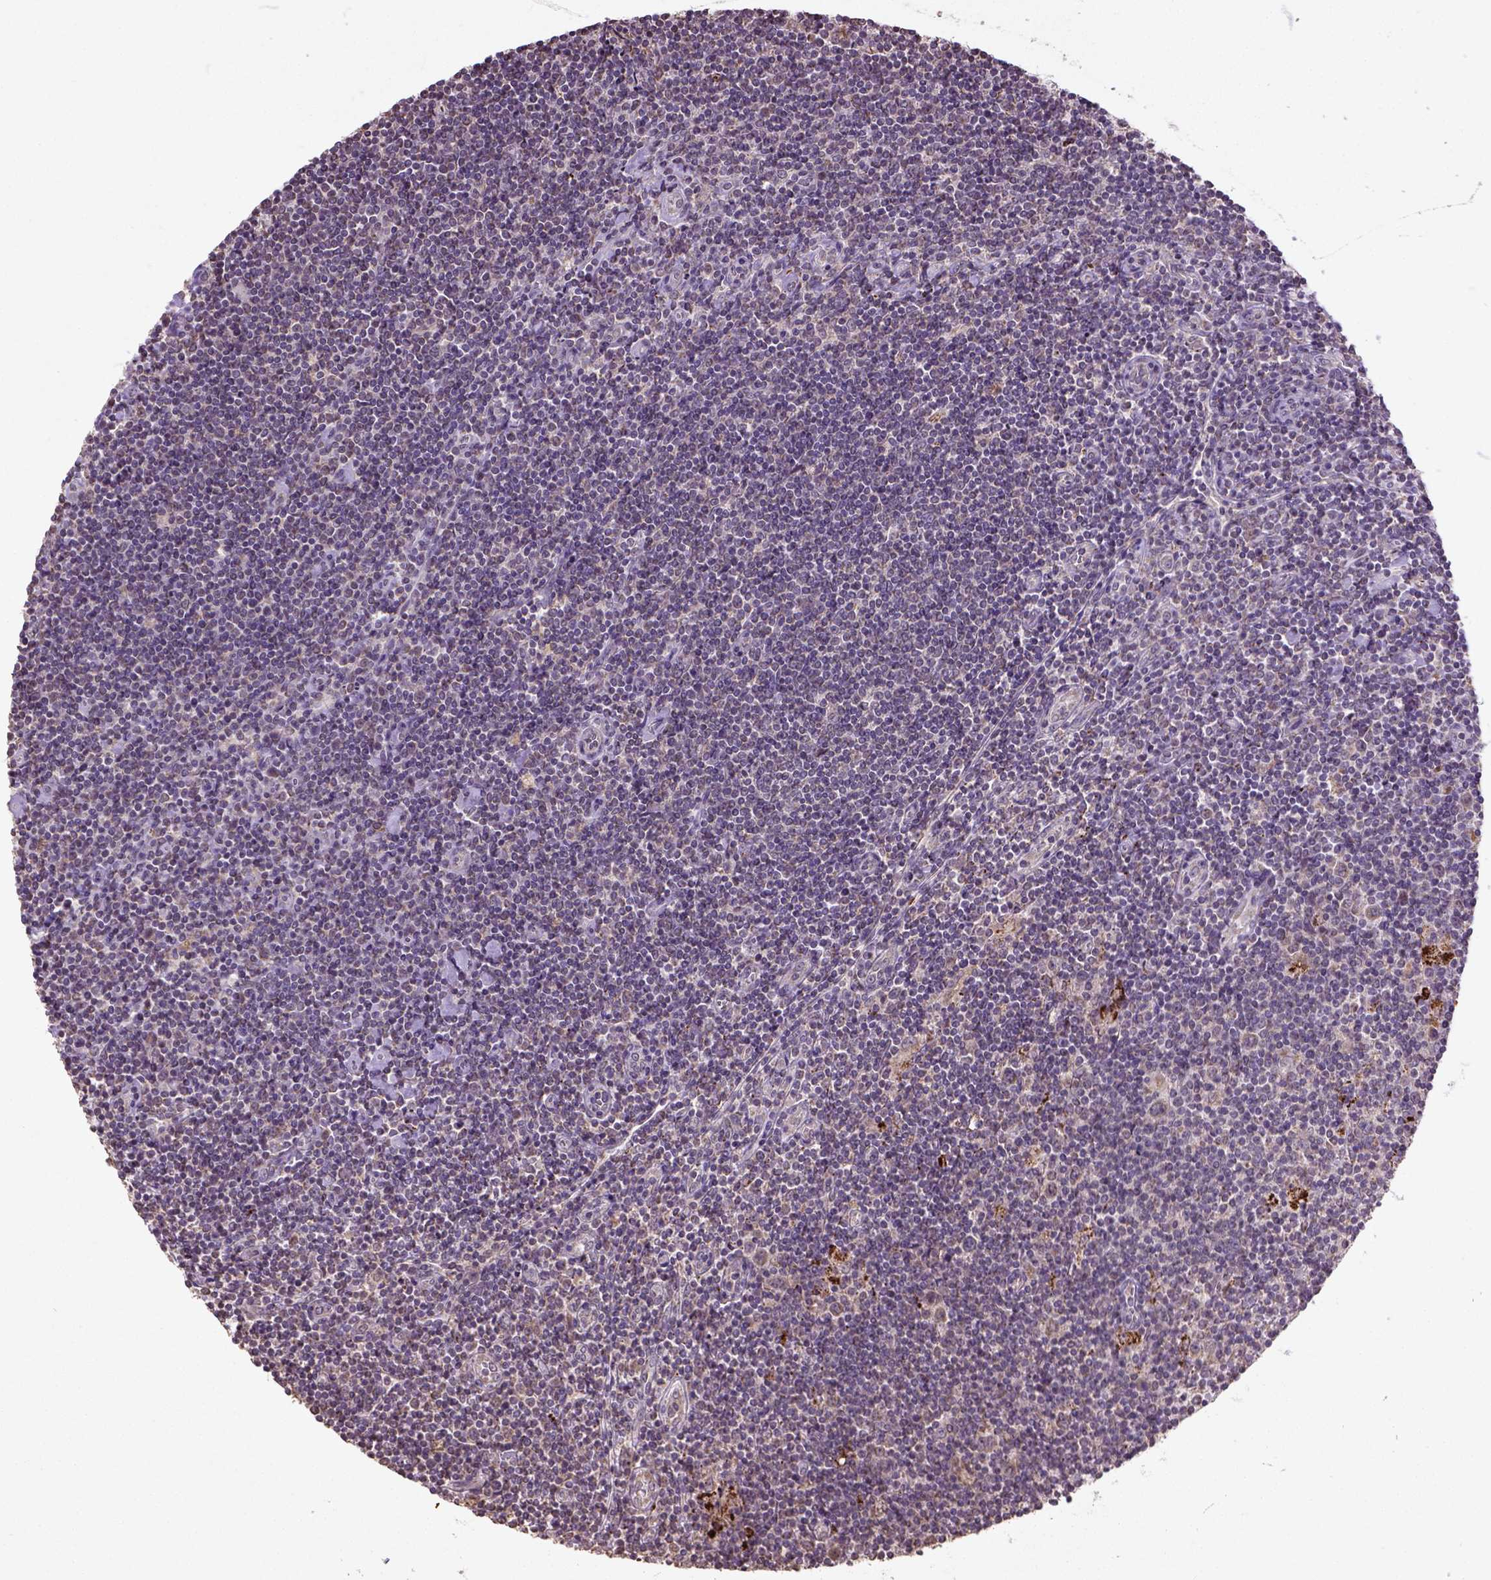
{"staining": {"intensity": "negative", "quantity": "none", "location": "none"}, "tissue": "lymphoma", "cell_type": "Tumor cells", "image_type": "cancer", "snomed": [{"axis": "morphology", "description": "Hodgkin's disease, NOS"}, {"axis": "topography", "description": "Lymph node"}], "caption": "DAB (3,3'-diaminobenzidine) immunohistochemical staining of lymphoma reveals no significant staining in tumor cells.", "gene": "NUDT10", "patient": {"sex": "male", "age": 40}}